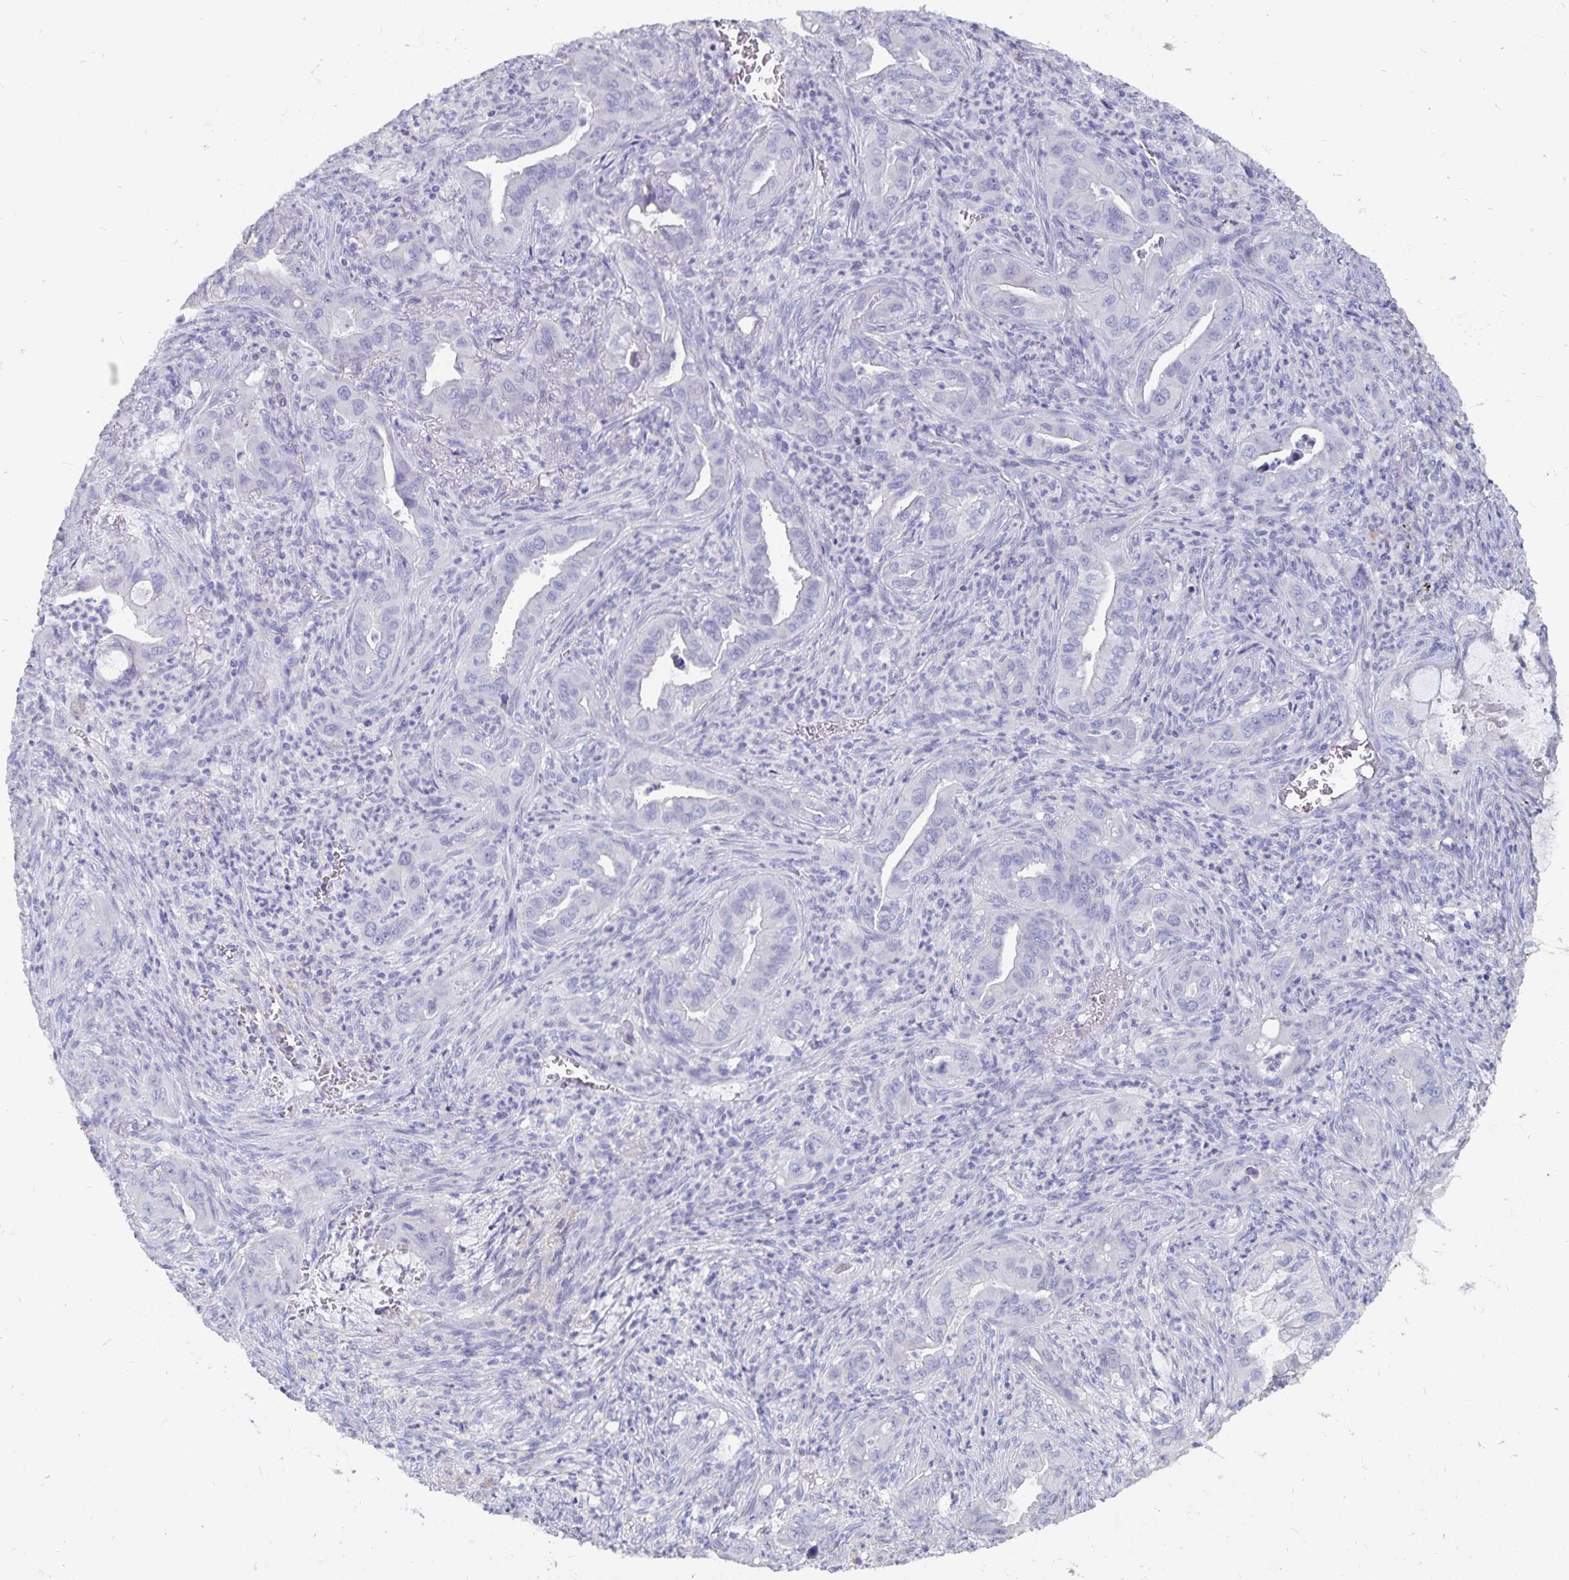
{"staining": {"intensity": "negative", "quantity": "none", "location": "none"}, "tissue": "lung cancer", "cell_type": "Tumor cells", "image_type": "cancer", "snomed": [{"axis": "morphology", "description": "Adenocarcinoma, NOS"}, {"axis": "topography", "description": "Lung"}], "caption": "There is no significant staining in tumor cells of lung cancer.", "gene": "CFAP69", "patient": {"sex": "male", "age": 65}}